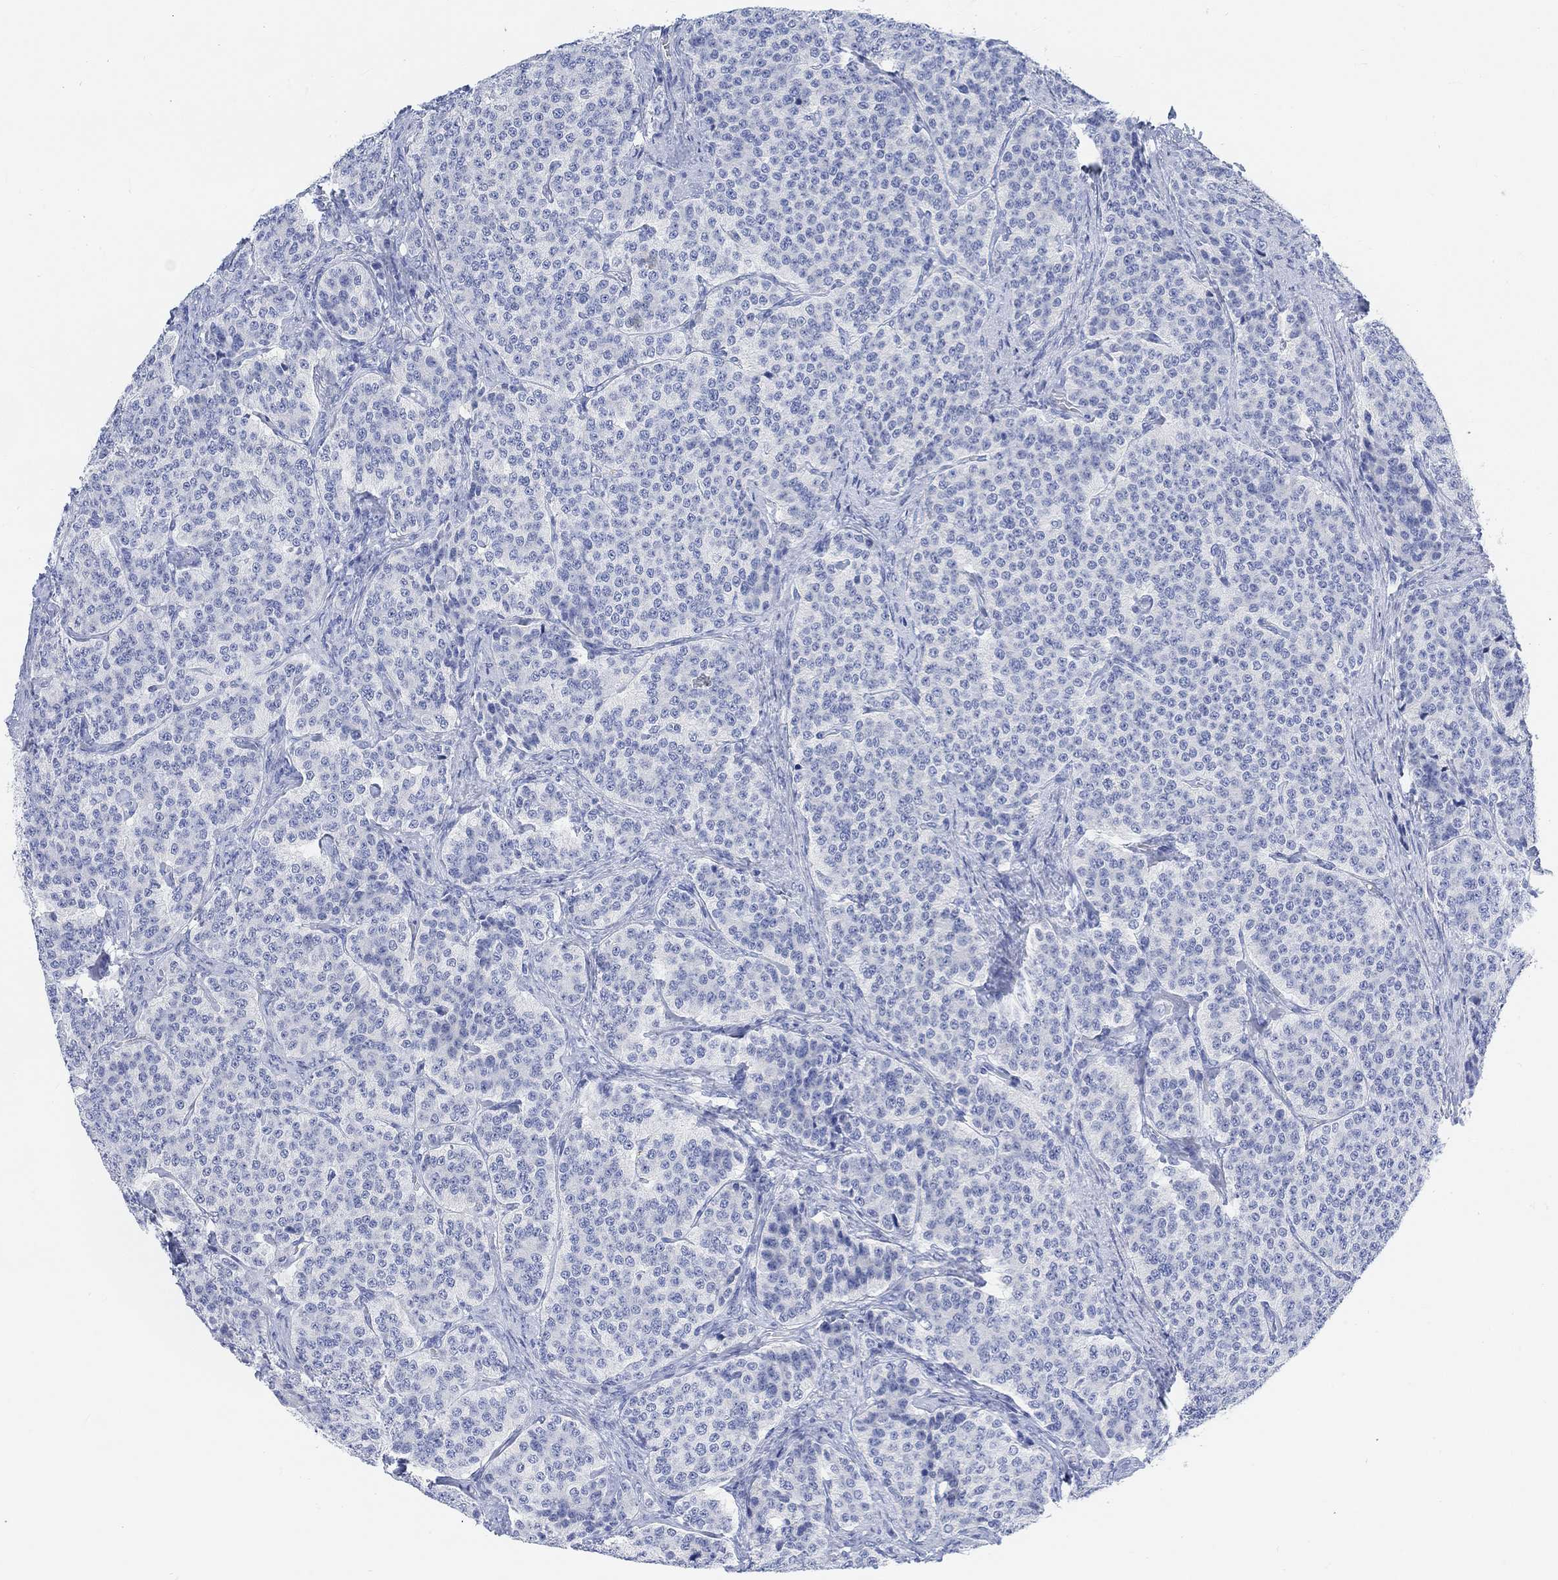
{"staining": {"intensity": "negative", "quantity": "none", "location": "none"}, "tissue": "carcinoid", "cell_type": "Tumor cells", "image_type": "cancer", "snomed": [{"axis": "morphology", "description": "Carcinoid, malignant, NOS"}, {"axis": "topography", "description": "Small intestine"}], "caption": "Immunohistochemistry (IHC) image of carcinoid stained for a protein (brown), which exhibits no staining in tumor cells.", "gene": "ENO4", "patient": {"sex": "female", "age": 58}}